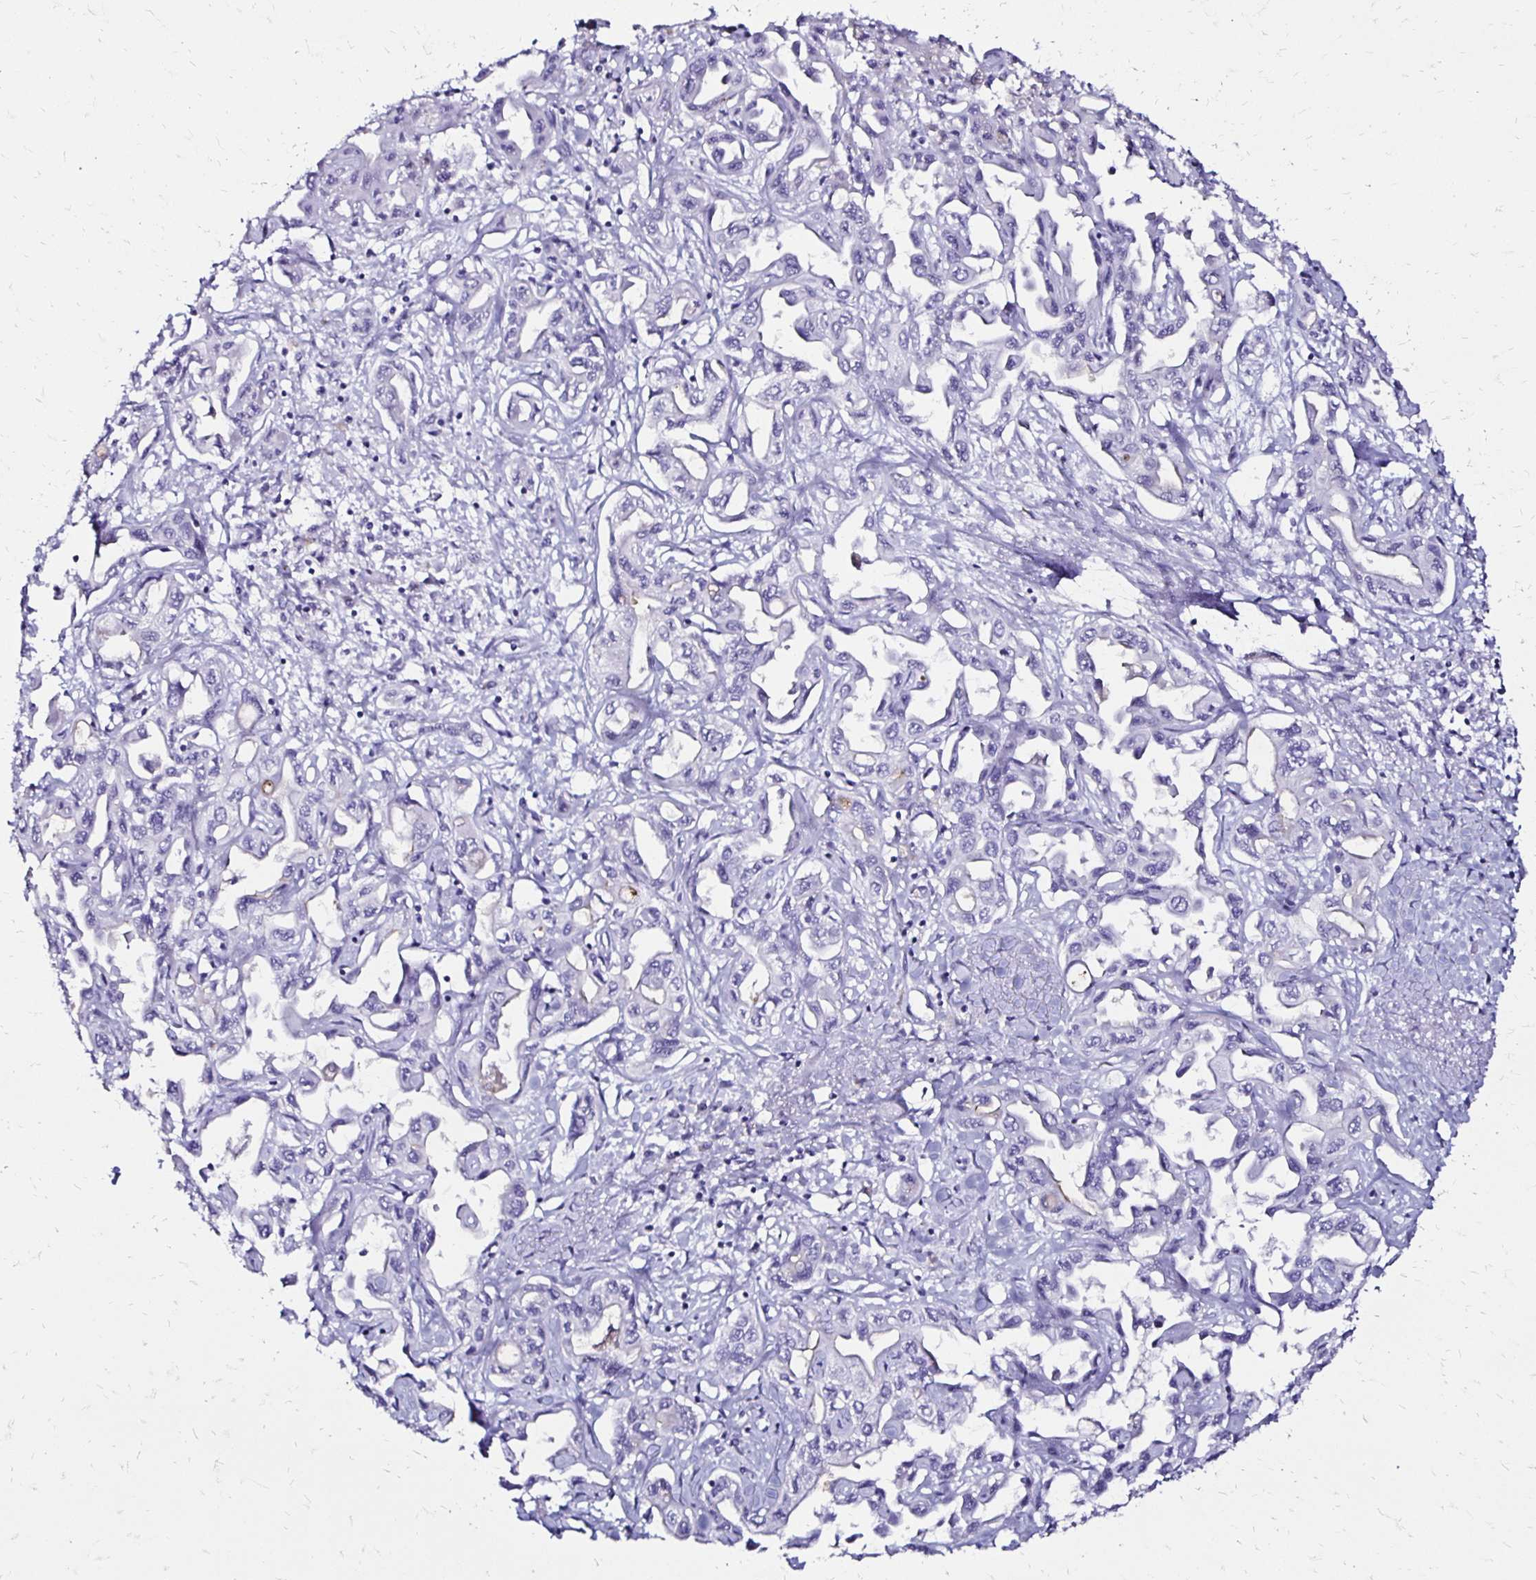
{"staining": {"intensity": "negative", "quantity": "none", "location": "none"}, "tissue": "liver cancer", "cell_type": "Tumor cells", "image_type": "cancer", "snomed": [{"axis": "morphology", "description": "Cholangiocarcinoma"}, {"axis": "topography", "description": "Liver"}], "caption": "DAB immunohistochemical staining of human cholangiocarcinoma (liver) reveals no significant positivity in tumor cells.", "gene": "KCNT1", "patient": {"sex": "female", "age": 64}}